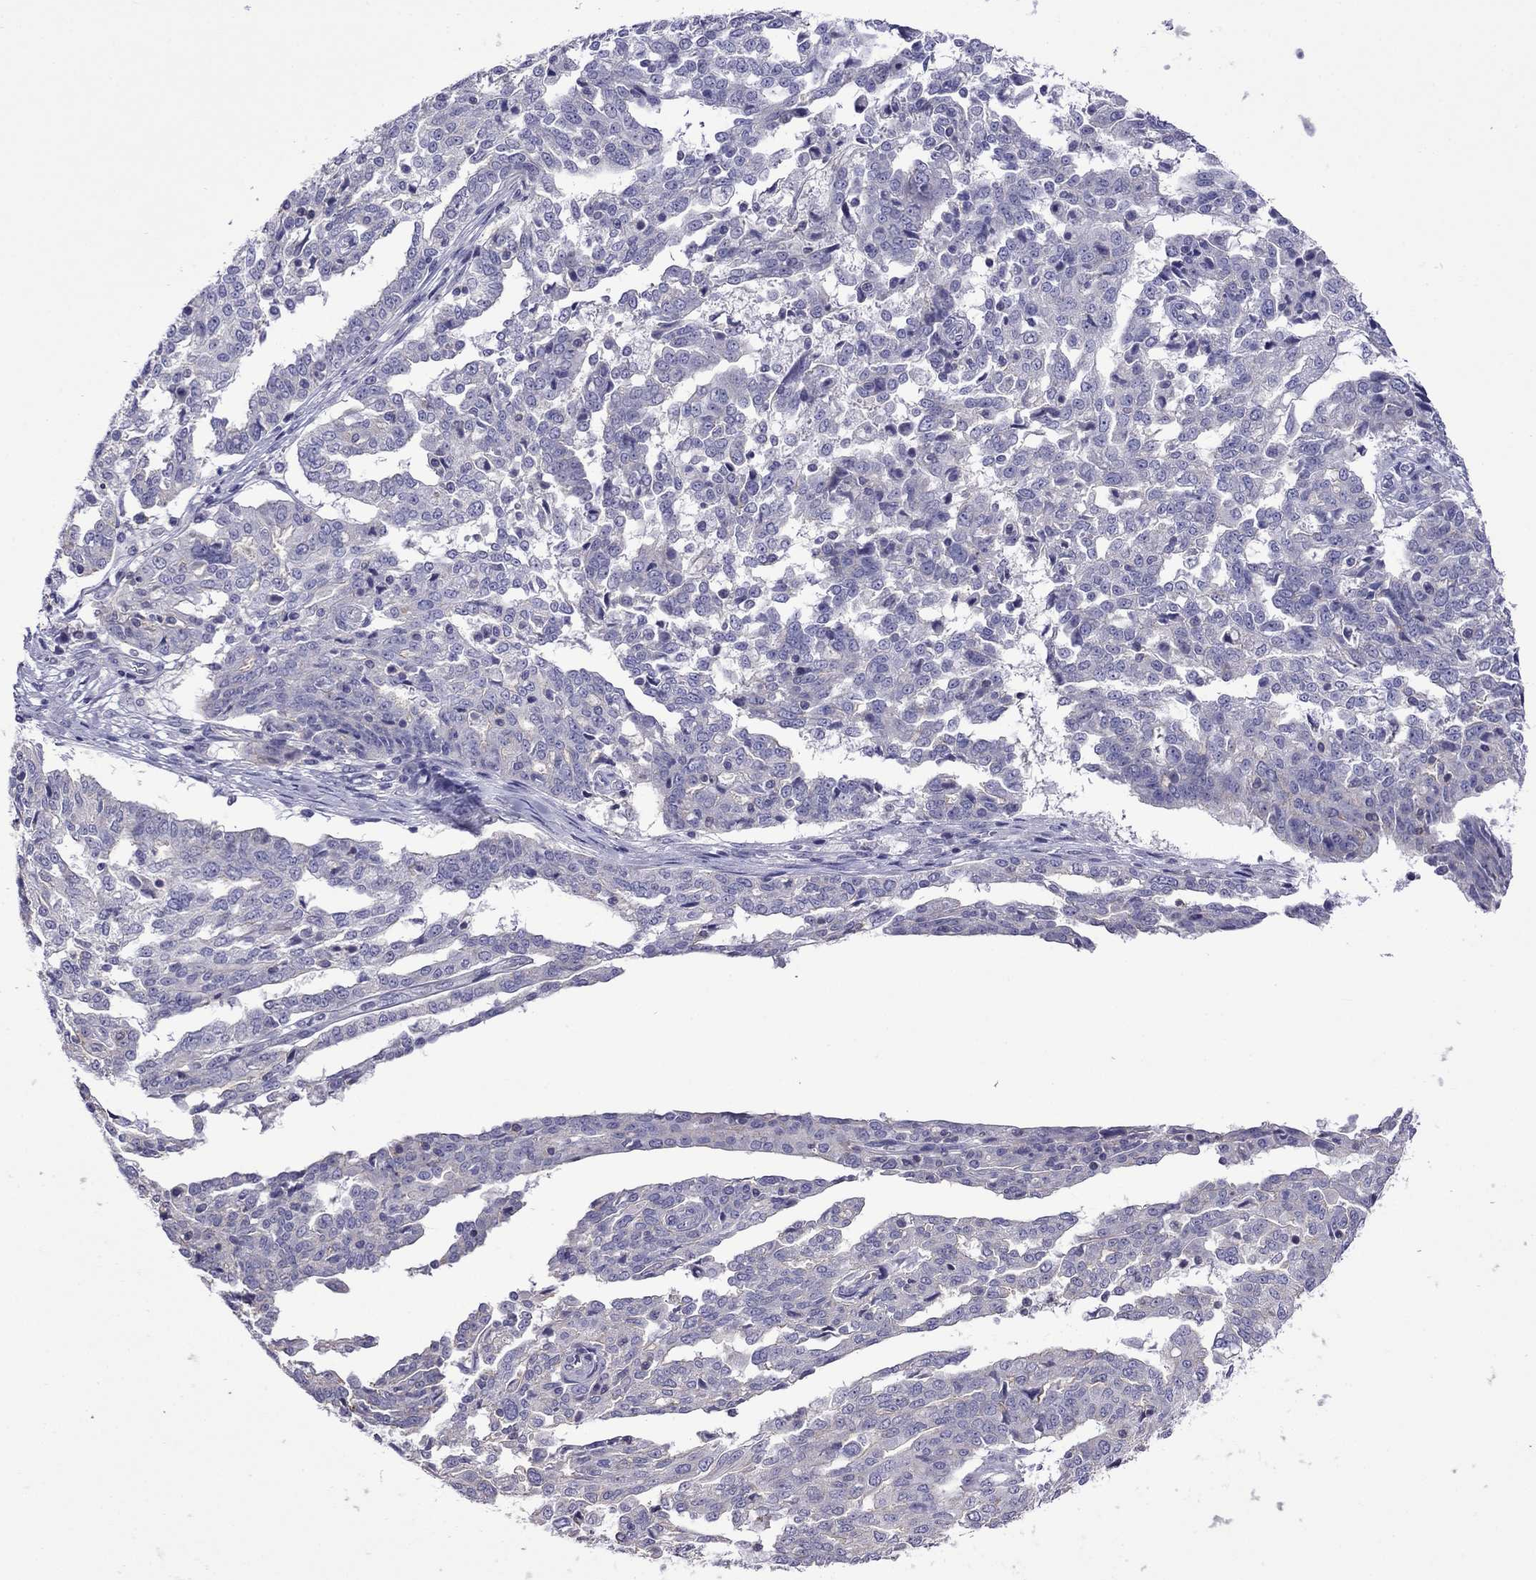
{"staining": {"intensity": "negative", "quantity": "none", "location": "none"}, "tissue": "ovarian cancer", "cell_type": "Tumor cells", "image_type": "cancer", "snomed": [{"axis": "morphology", "description": "Cystadenocarcinoma, serous, NOS"}, {"axis": "topography", "description": "Ovary"}], "caption": "Human serous cystadenocarcinoma (ovarian) stained for a protein using immunohistochemistry (IHC) demonstrates no expression in tumor cells.", "gene": "STAR", "patient": {"sex": "female", "age": 67}}